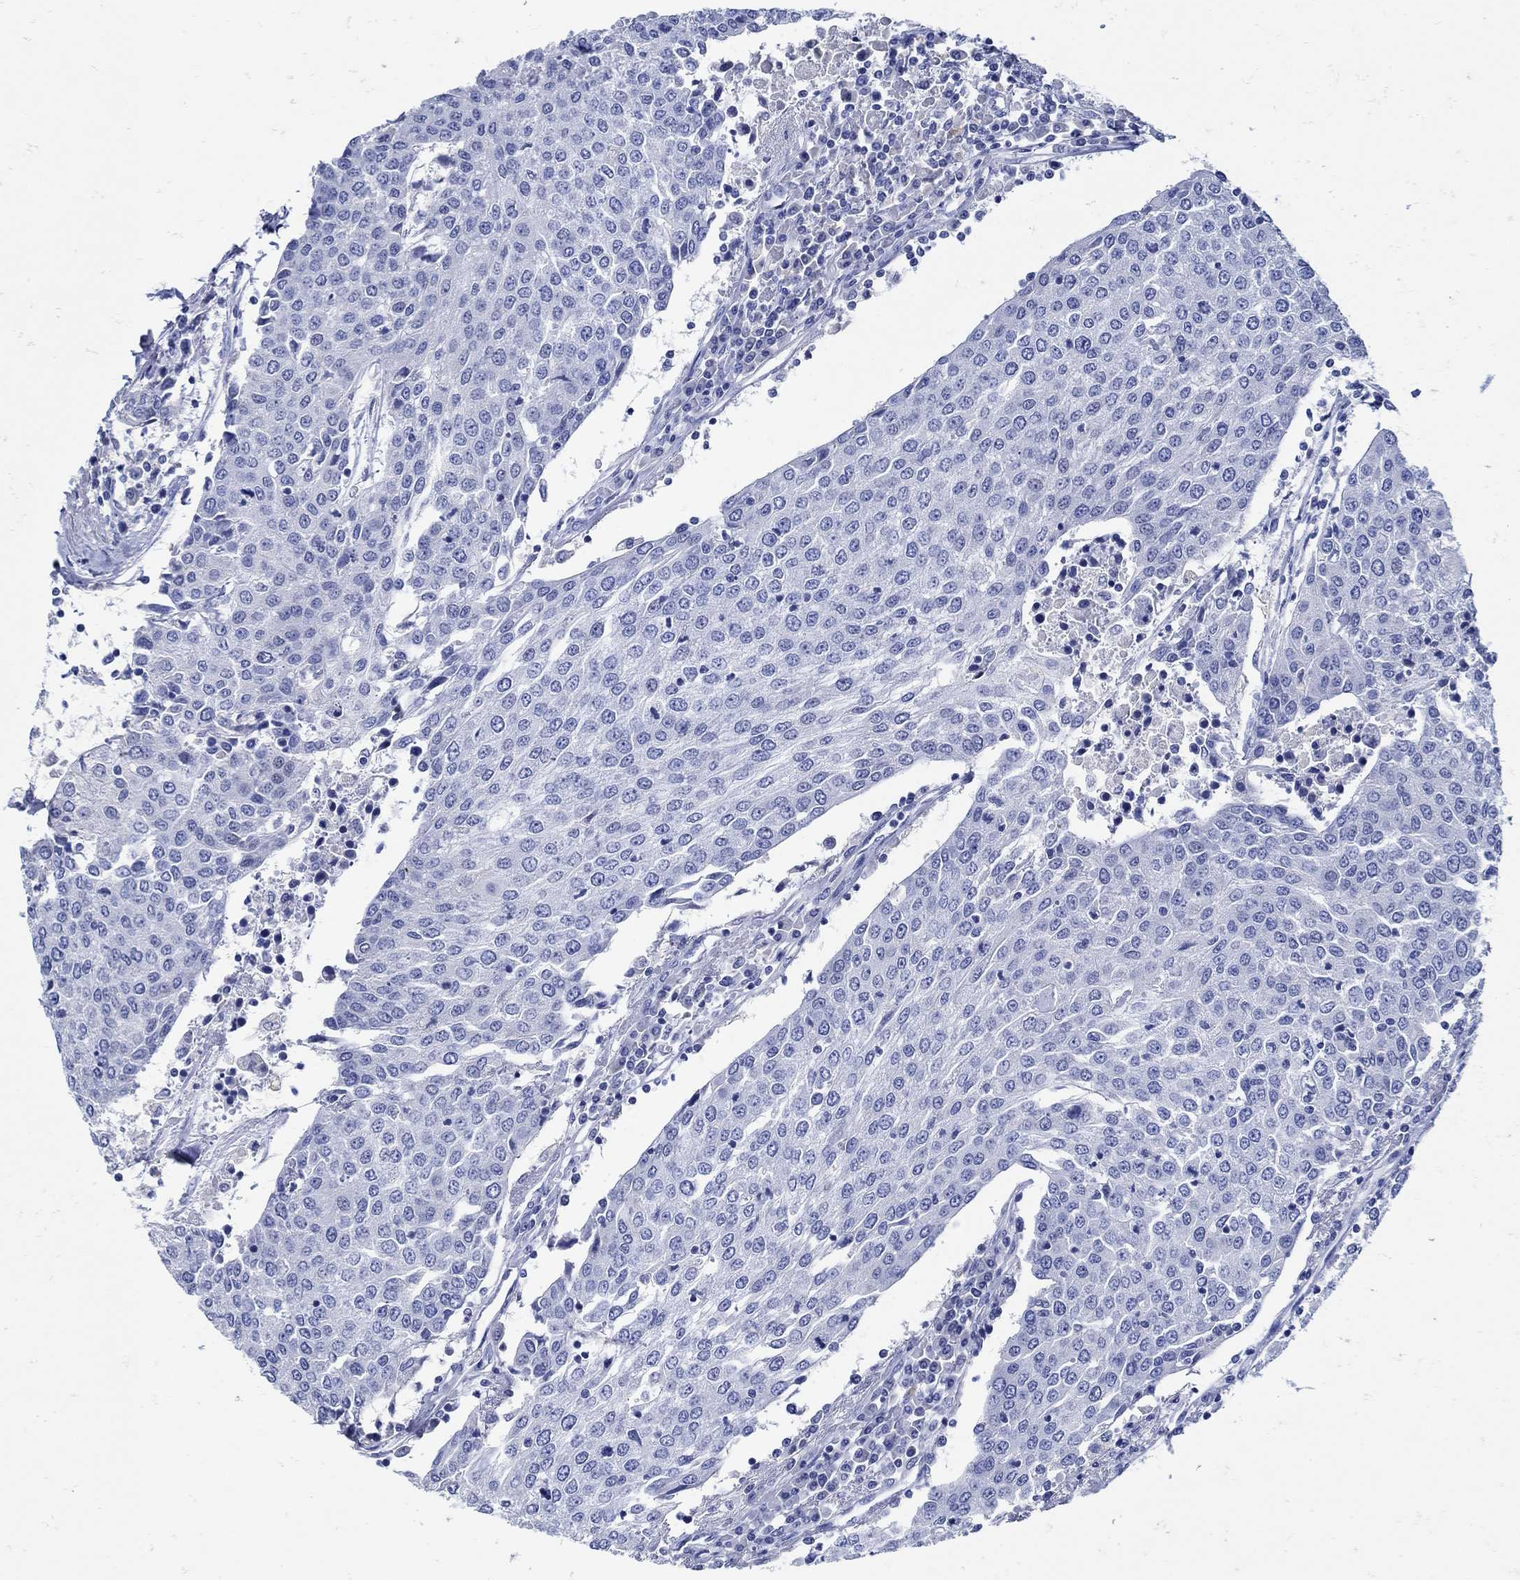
{"staining": {"intensity": "negative", "quantity": "none", "location": "none"}, "tissue": "urothelial cancer", "cell_type": "Tumor cells", "image_type": "cancer", "snomed": [{"axis": "morphology", "description": "Urothelial carcinoma, High grade"}, {"axis": "topography", "description": "Urinary bladder"}], "caption": "Immunohistochemical staining of high-grade urothelial carcinoma exhibits no significant positivity in tumor cells.", "gene": "NOS1", "patient": {"sex": "female", "age": 85}}